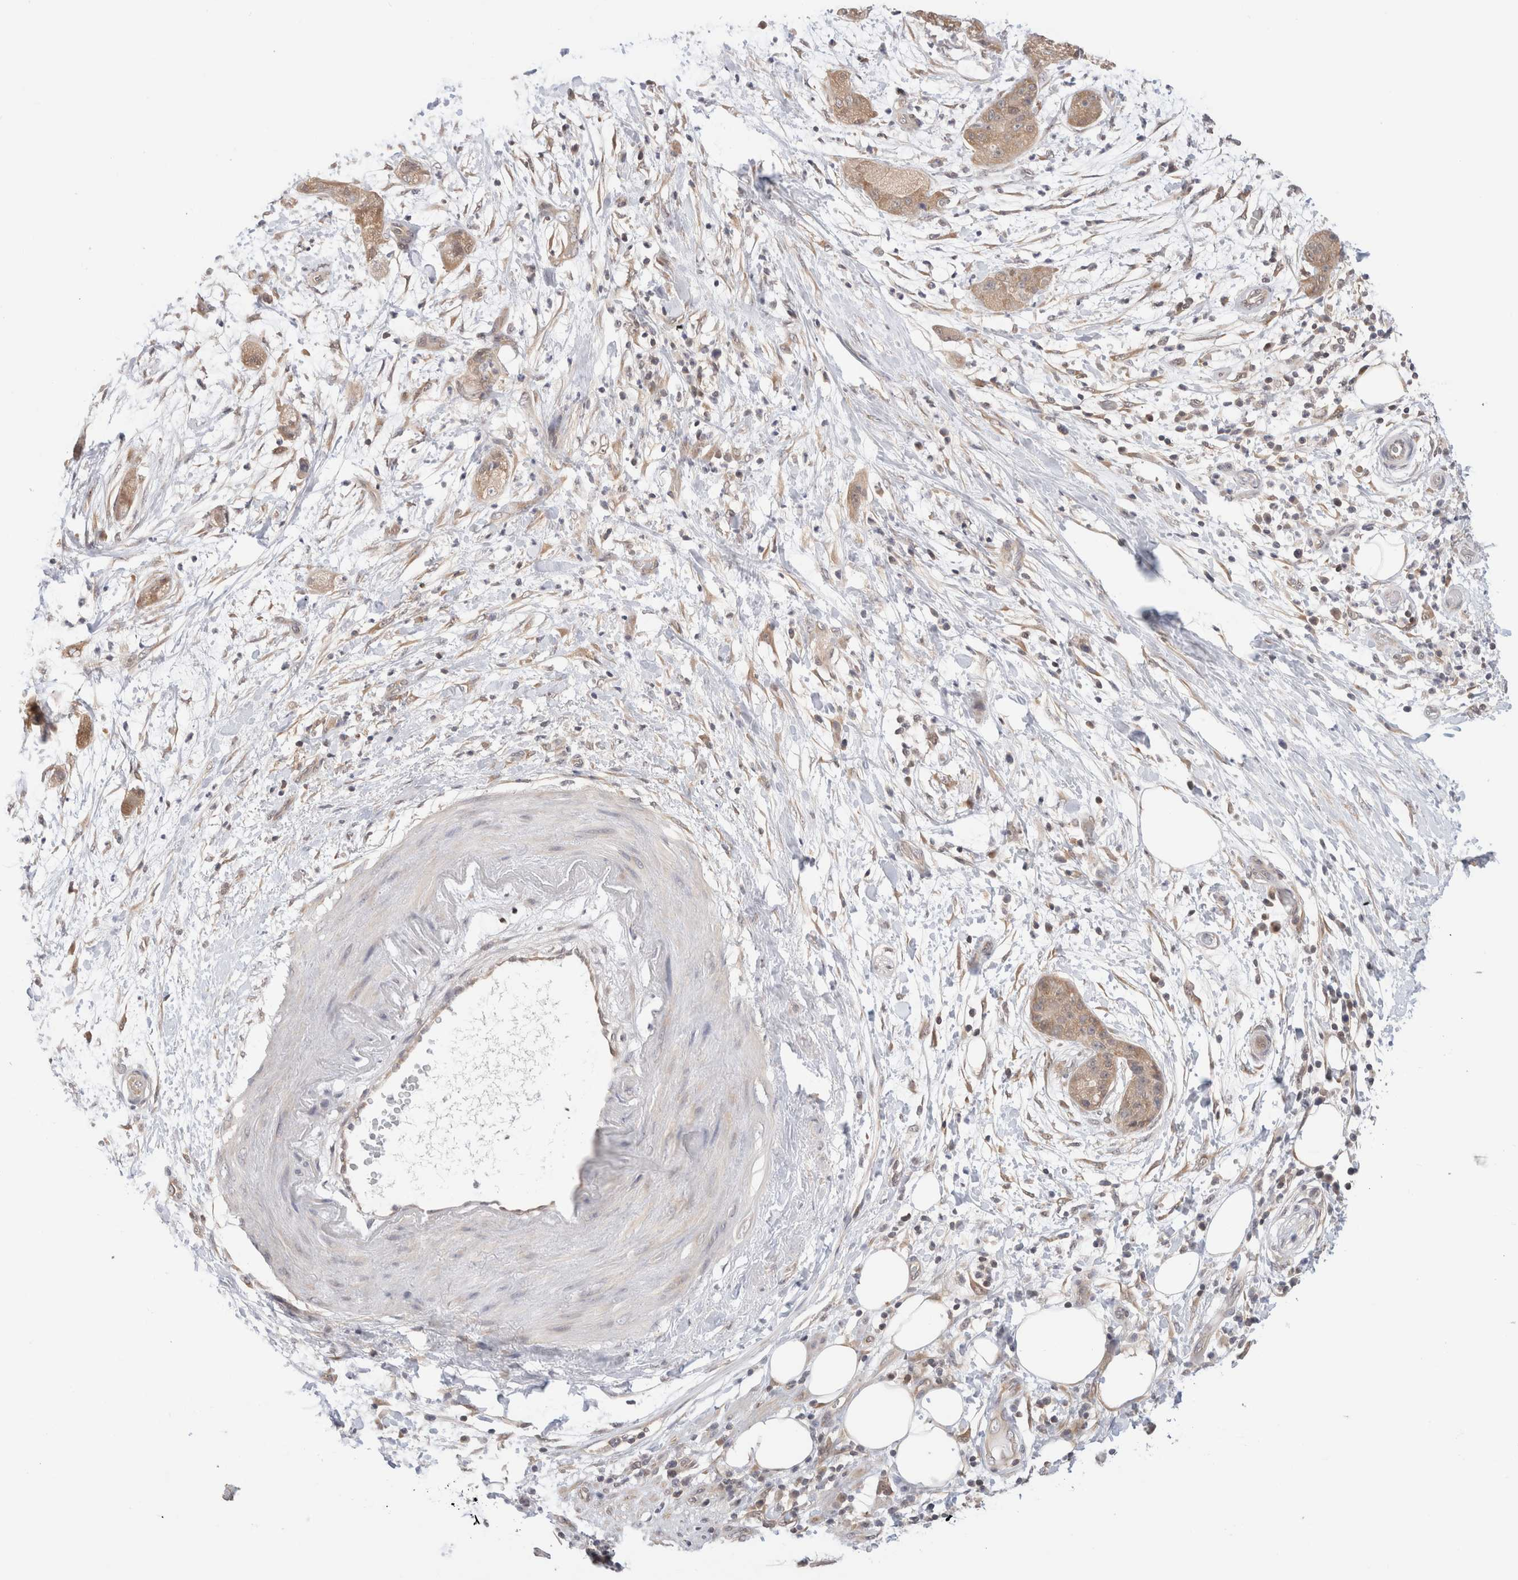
{"staining": {"intensity": "moderate", "quantity": ">75%", "location": "cytoplasmic/membranous"}, "tissue": "pancreatic cancer", "cell_type": "Tumor cells", "image_type": "cancer", "snomed": [{"axis": "morphology", "description": "Adenocarcinoma, NOS"}, {"axis": "topography", "description": "Pancreas"}], "caption": "This photomicrograph displays IHC staining of human pancreatic adenocarcinoma, with medium moderate cytoplasmic/membranous staining in approximately >75% of tumor cells.", "gene": "C17orf97", "patient": {"sex": "female", "age": 78}}